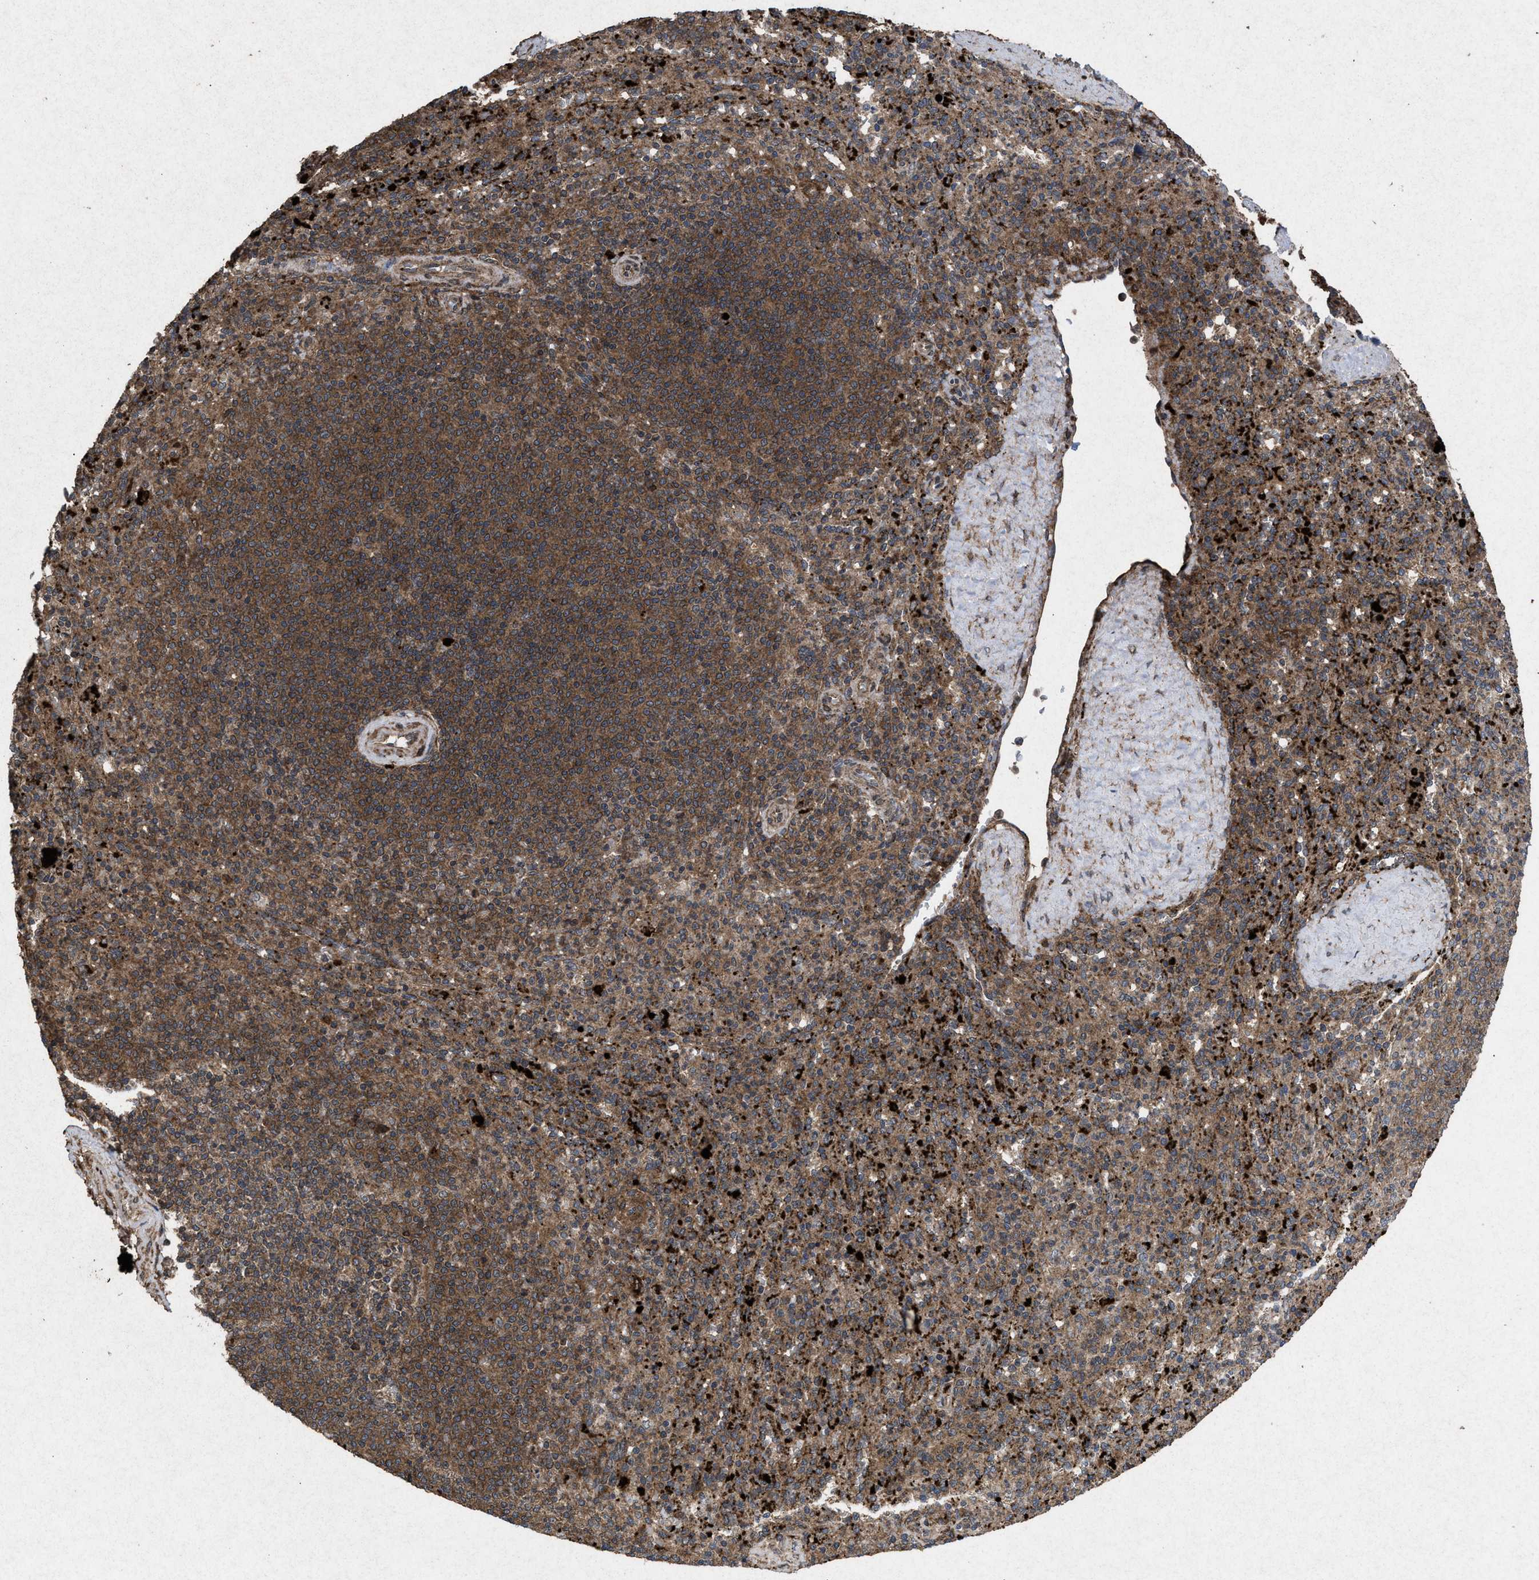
{"staining": {"intensity": "moderate", "quantity": ">75%", "location": "cytoplasmic/membranous"}, "tissue": "spleen", "cell_type": "Cells in red pulp", "image_type": "normal", "snomed": [{"axis": "morphology", "description": "Normal tissue, NOS"}, {"axis": "topography", "description": "Spleen"}], "caption": "Immunohistochemical staining of normal human spleen reveals >75% levels of moderate cytoplasmic/membranous protein staining in approximately >75% of cells in red pulp.", "gene": "MSI2", "patient": {"sex": "male", "age": 36}}